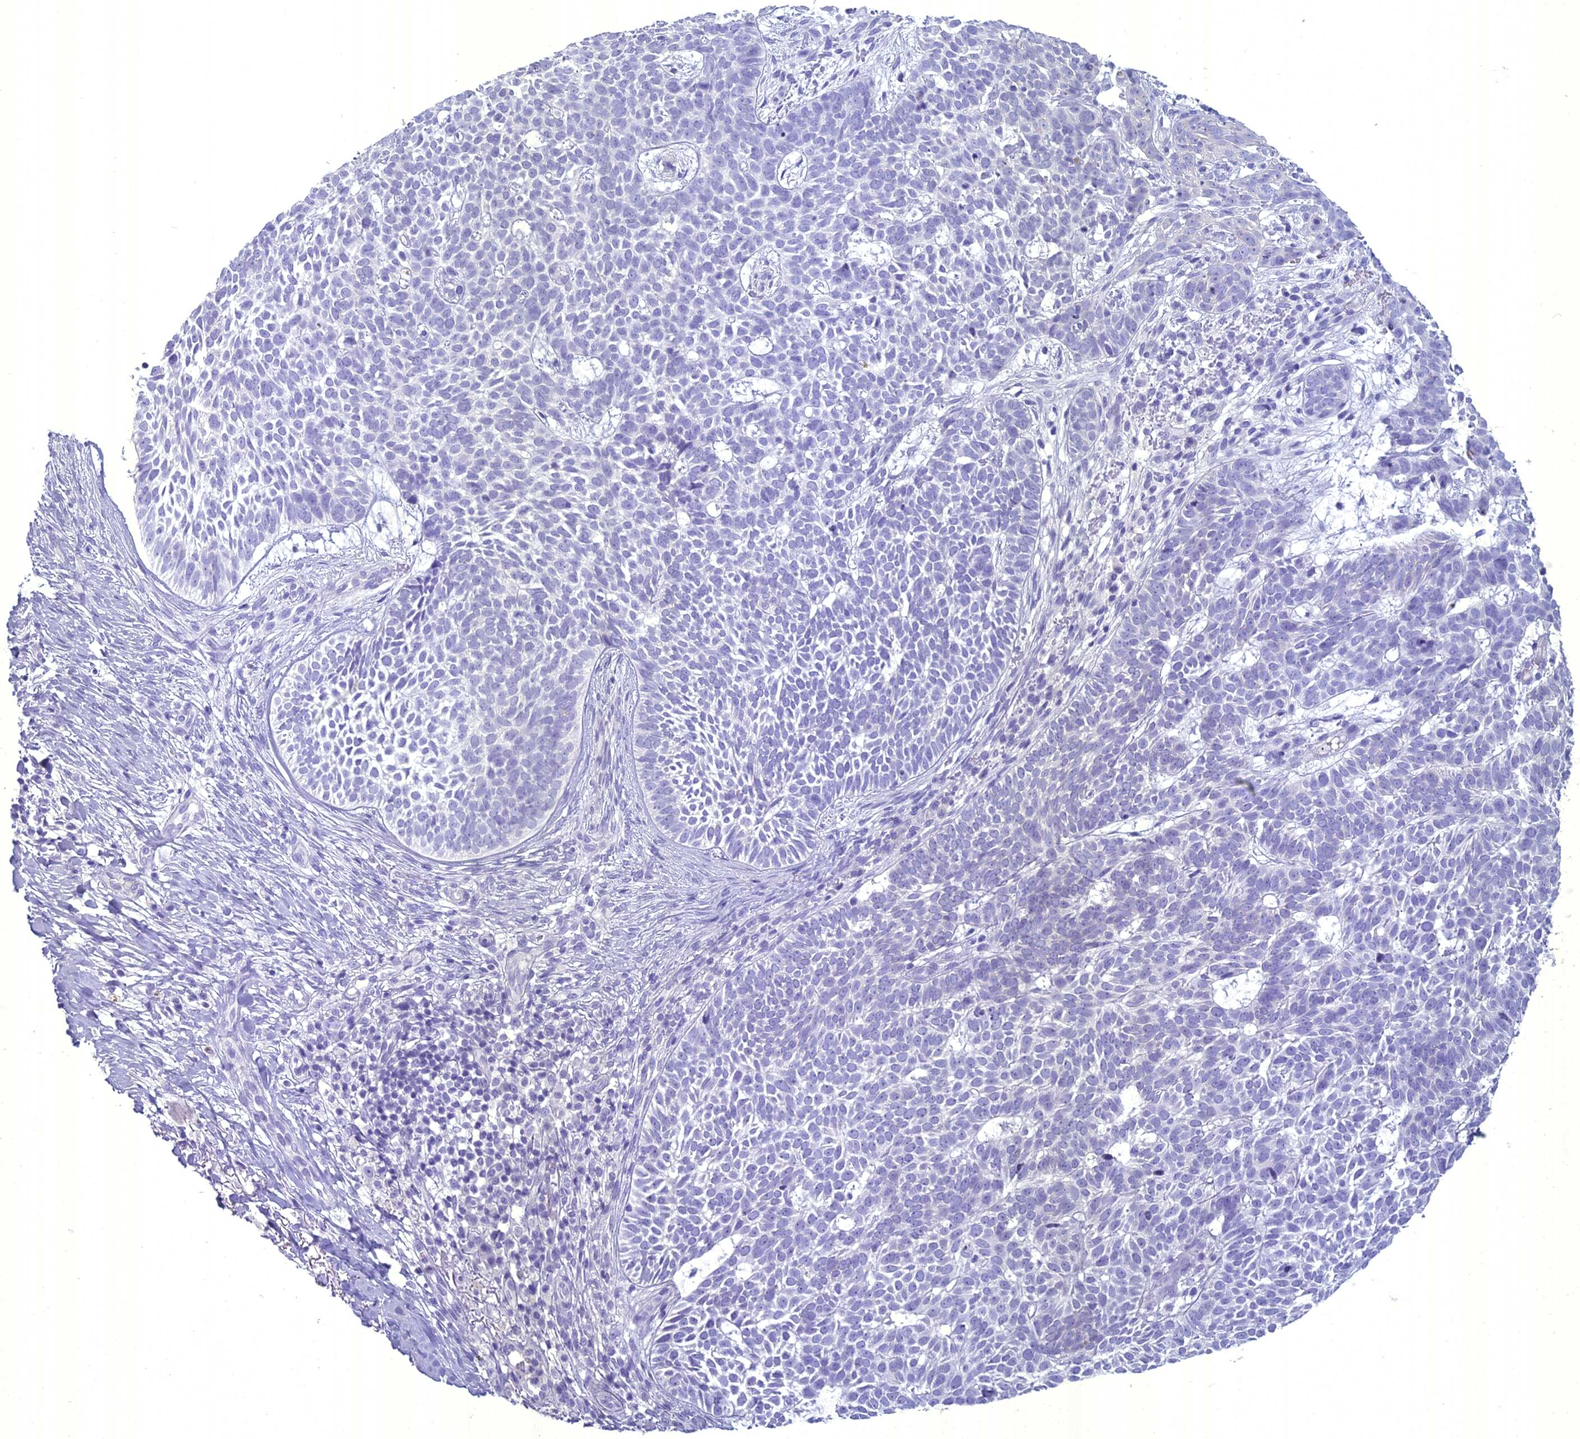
{"staining": {"intensity": "negative", "quantity": "none", "location": "none"}, "tissue": "skin cancer", "cell_type": "Tumor cells", "image_type": "cancer", "snomed": [{"axis": "morphology", "description": "Basal cell carcinoma"}, {"axis": "topography", "description": "Skin"}], "caption": "This is an immunohistochemistry histopathology image of basal cell carcinoma (skin). There is no staining in tumor cells.", "gene": "UNC80", "patient": {"sex": "female", "age": 78}}